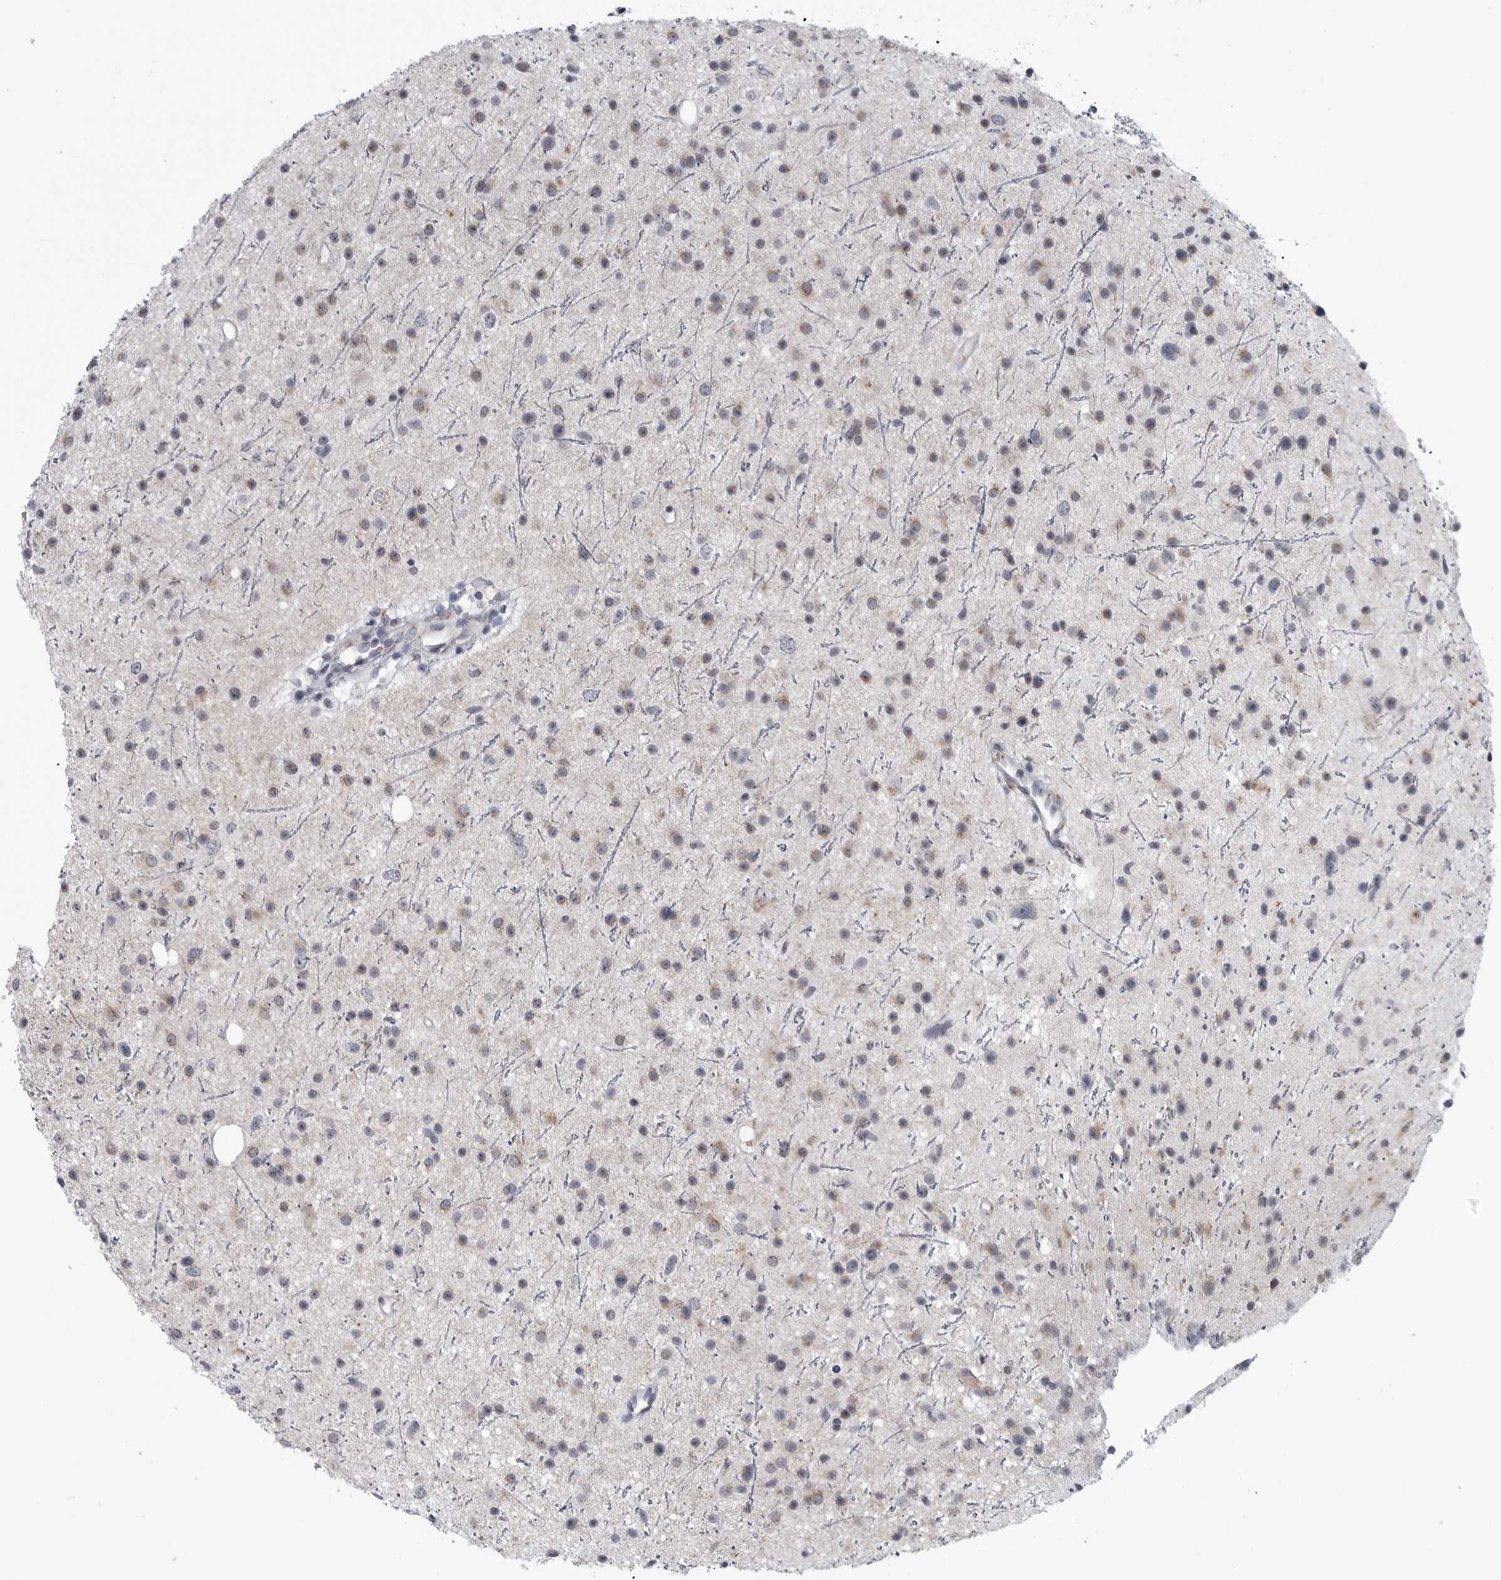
{"staining": {"intensity": "weak", "quantity": "<25%", "location": "cytoplasmic/membranous"}, "tissue": "glioma", "cell_type": "Tumor cells", "image_type": "cancer", "snomed": [{"axis": "morphology", "description": "Glioma, malignant, Low grade"}, {"axis": "topography", "description": "Cerebral cortex"}], "caption": "The image shows no significant staining in tumor cells of glioma.", "gene": "MYOC", "patient": {"sex": "female", "age": 39}}